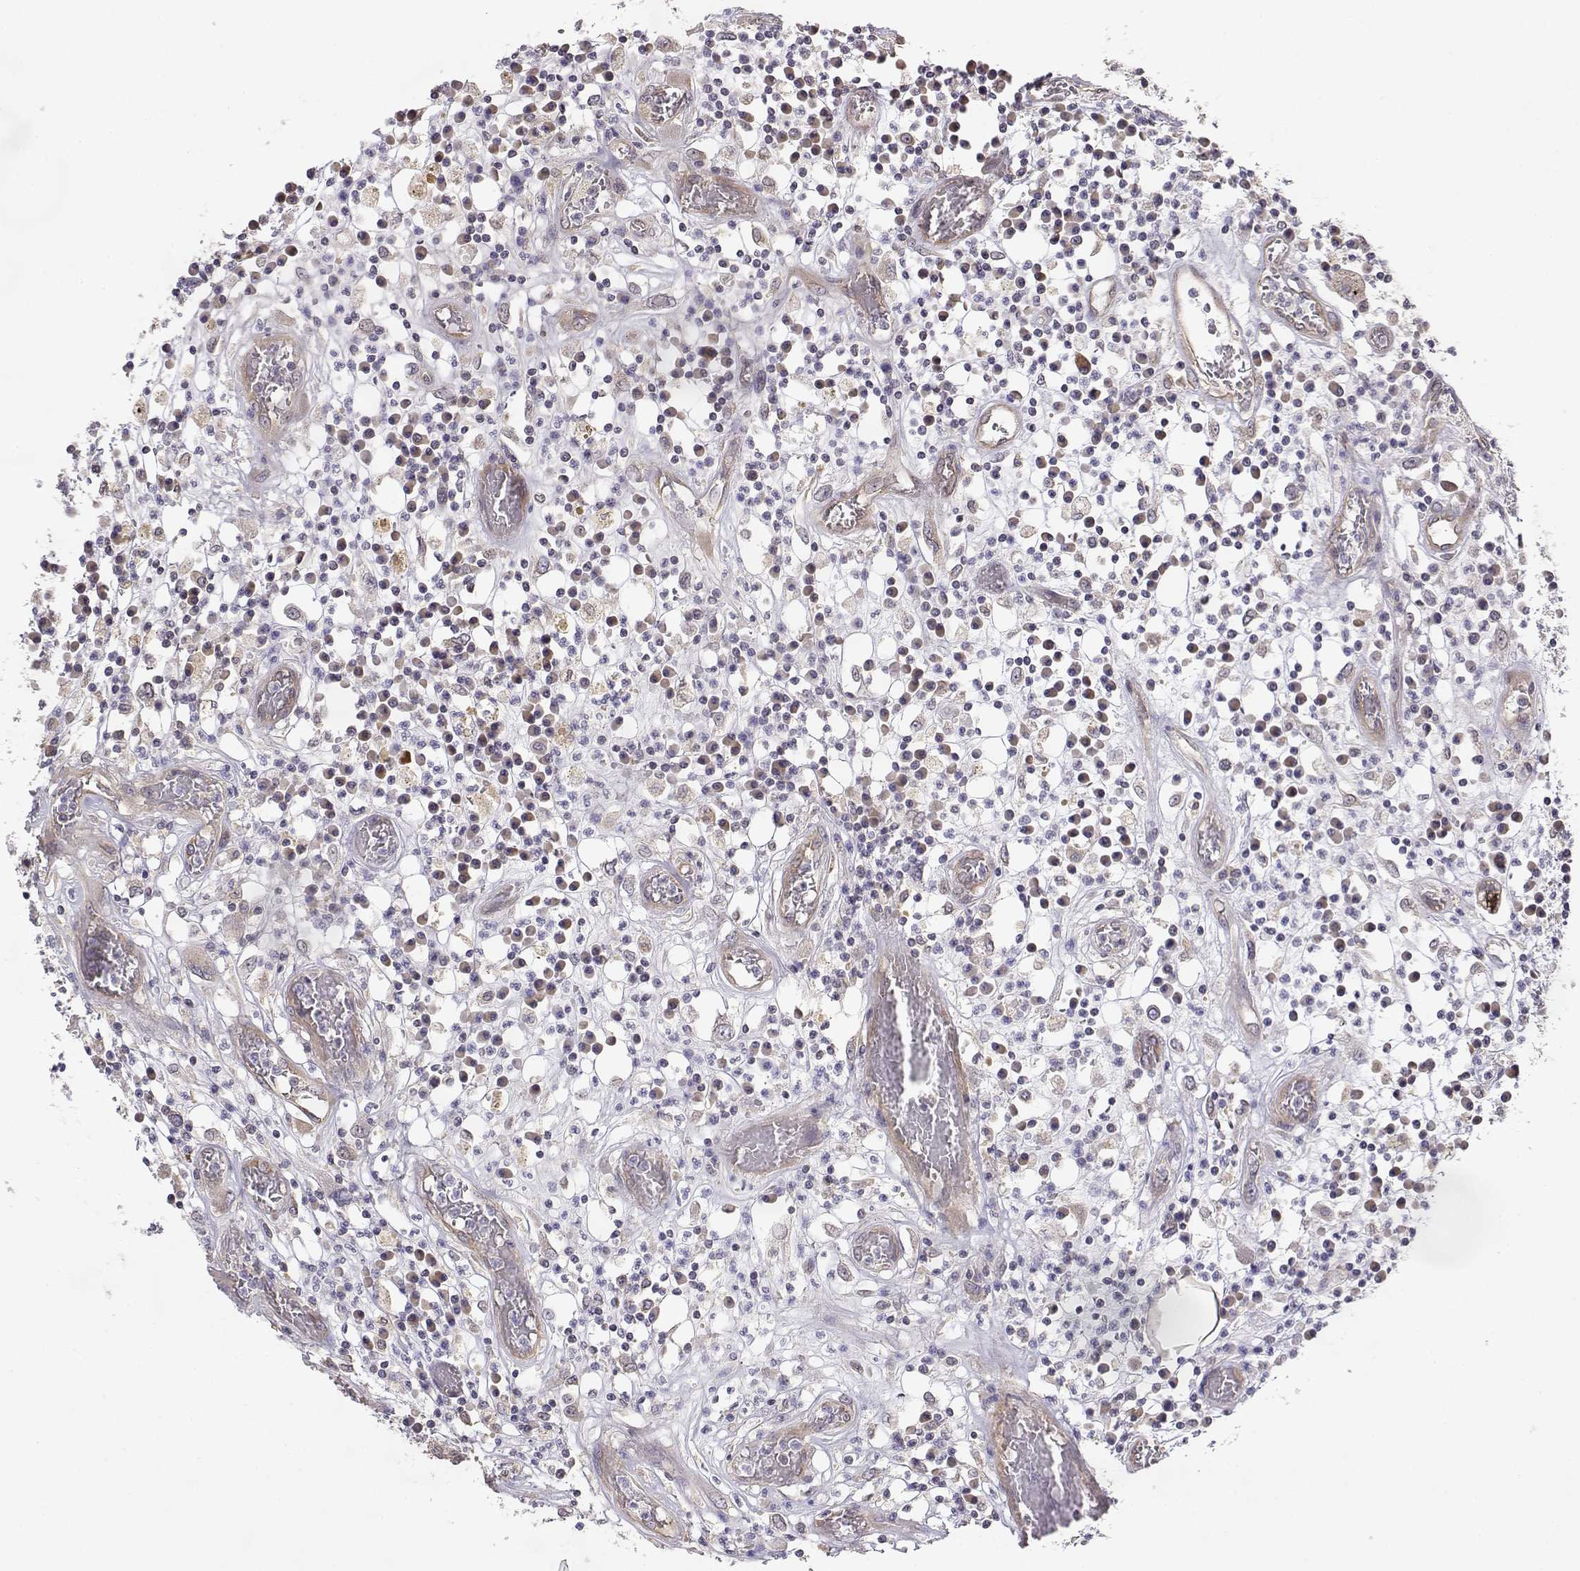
{"staining": {"intensity": "weak", "quantity": ">75%", "location": "cytoplasmic/membranous"}, "tissue": "colorectal cancer", "cell_type": "Tumor cells", "image_type": "cancer", "snomed": [{"axis": "morphology", "description": "Adenocarcinoma, NOS"}, {"axis": "topography", "description": "Rectum"}], "caption": "A low amount of weak cytoplasmic/membranous positivity is identified in approximately >75% of tumor cells in colorectal cancer (adenocarcinoma) tissue. Nuclei are stained in blue.", "gene": "PAIP1", "patient": {"sex": "male", "age": 54}}